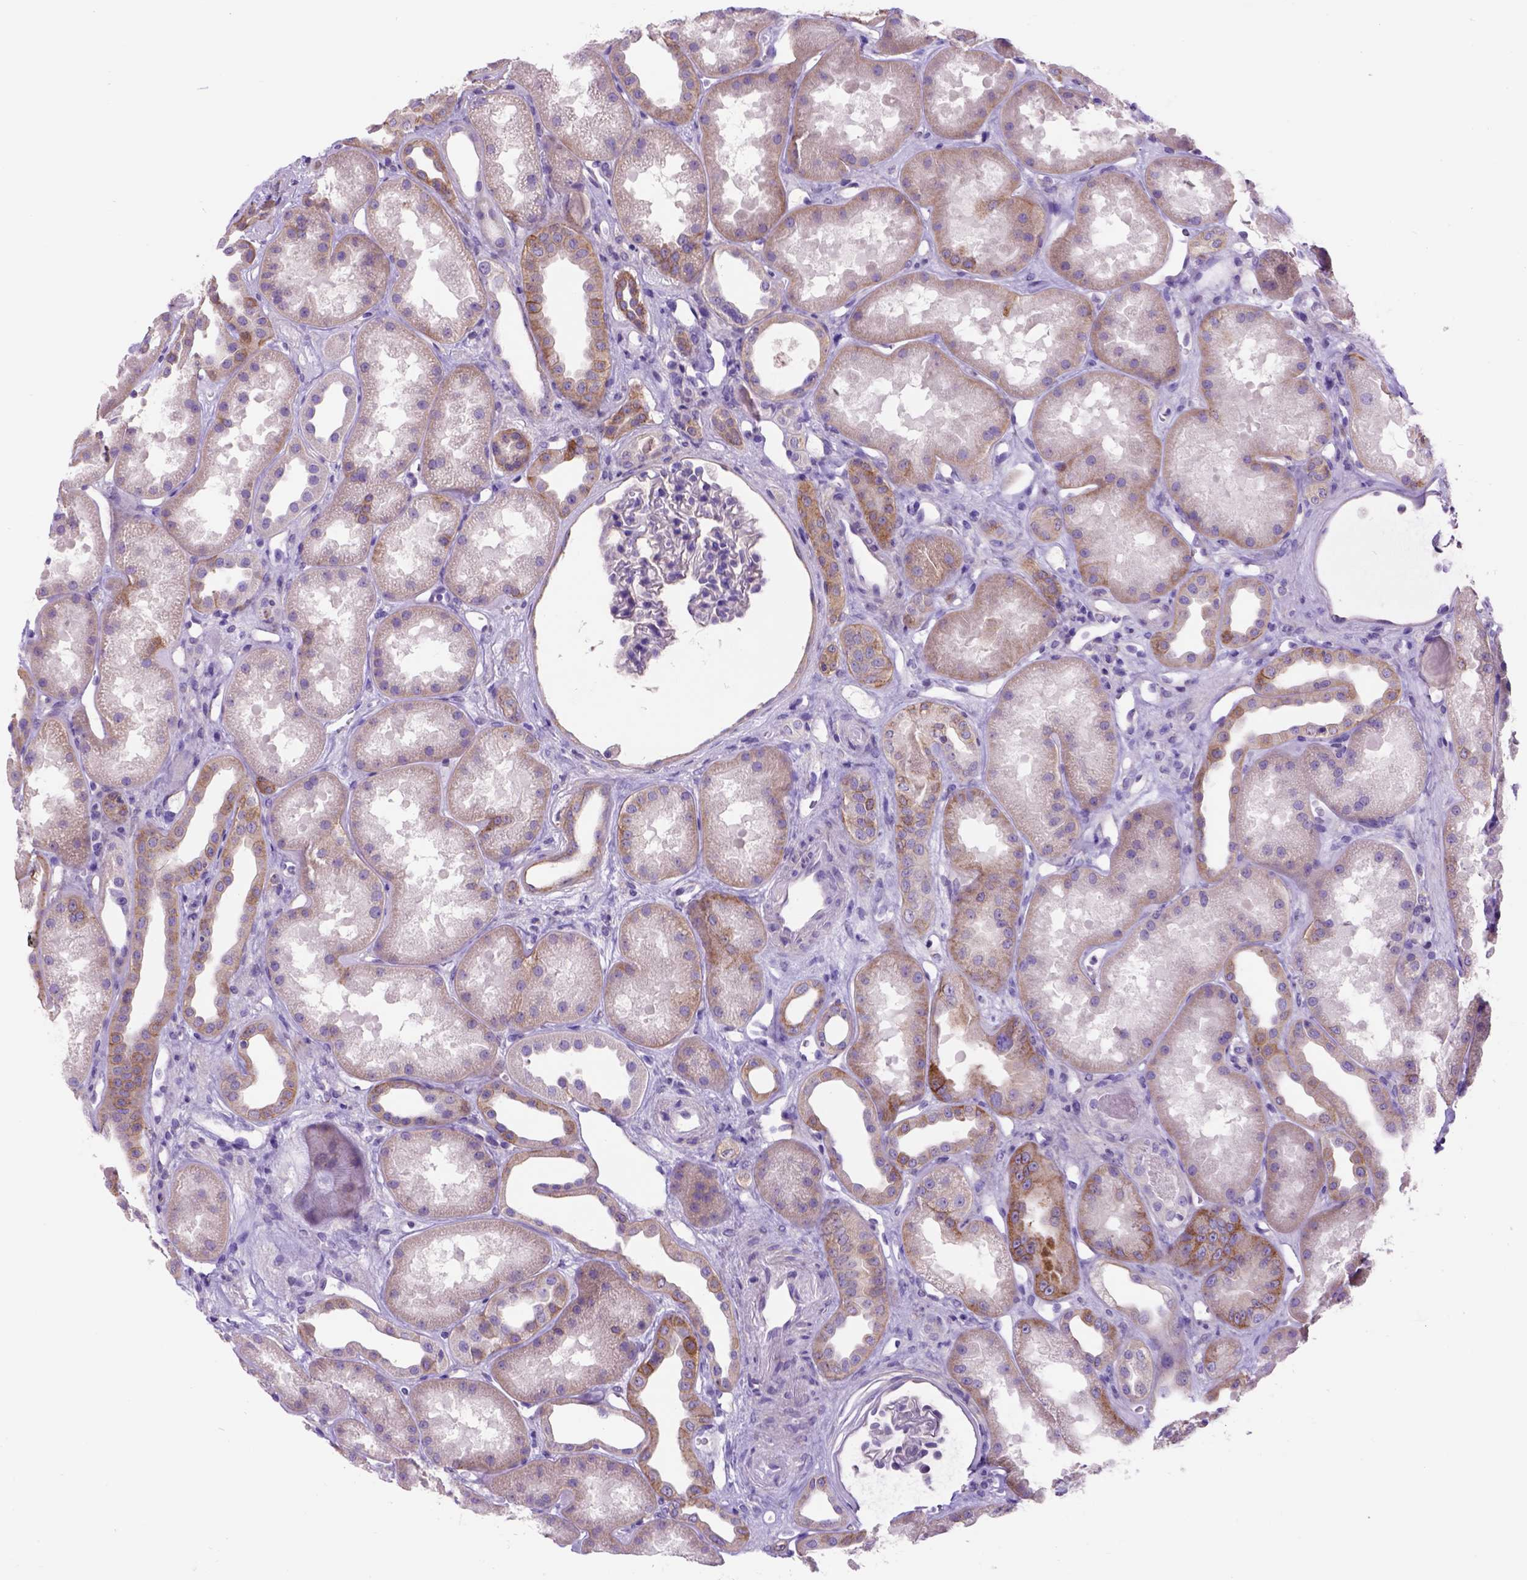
{"staining": {"intensity": "weak", "quantity": "<25%", "location": "cytoplasmic/membranous"}, "tissue": "kidney", "cell_type": "Cells in glomeruli", "image_type": "normal", "snomed": [{"axis": "morphology", "description": "Normal tissue, NOS"}, {"axis": "topography", "description": "Kidney"}], "caption": "Cells in glomeruli show no significant positivity in unremarkable kidney. The staining was performed using DAB to visualize the protein expression in brown, while the nuclei were stained in blue with hematoxylin (Magnification: 20x).", "gene": "EGFR", "patient": {"sex": "male", "age": 61}}